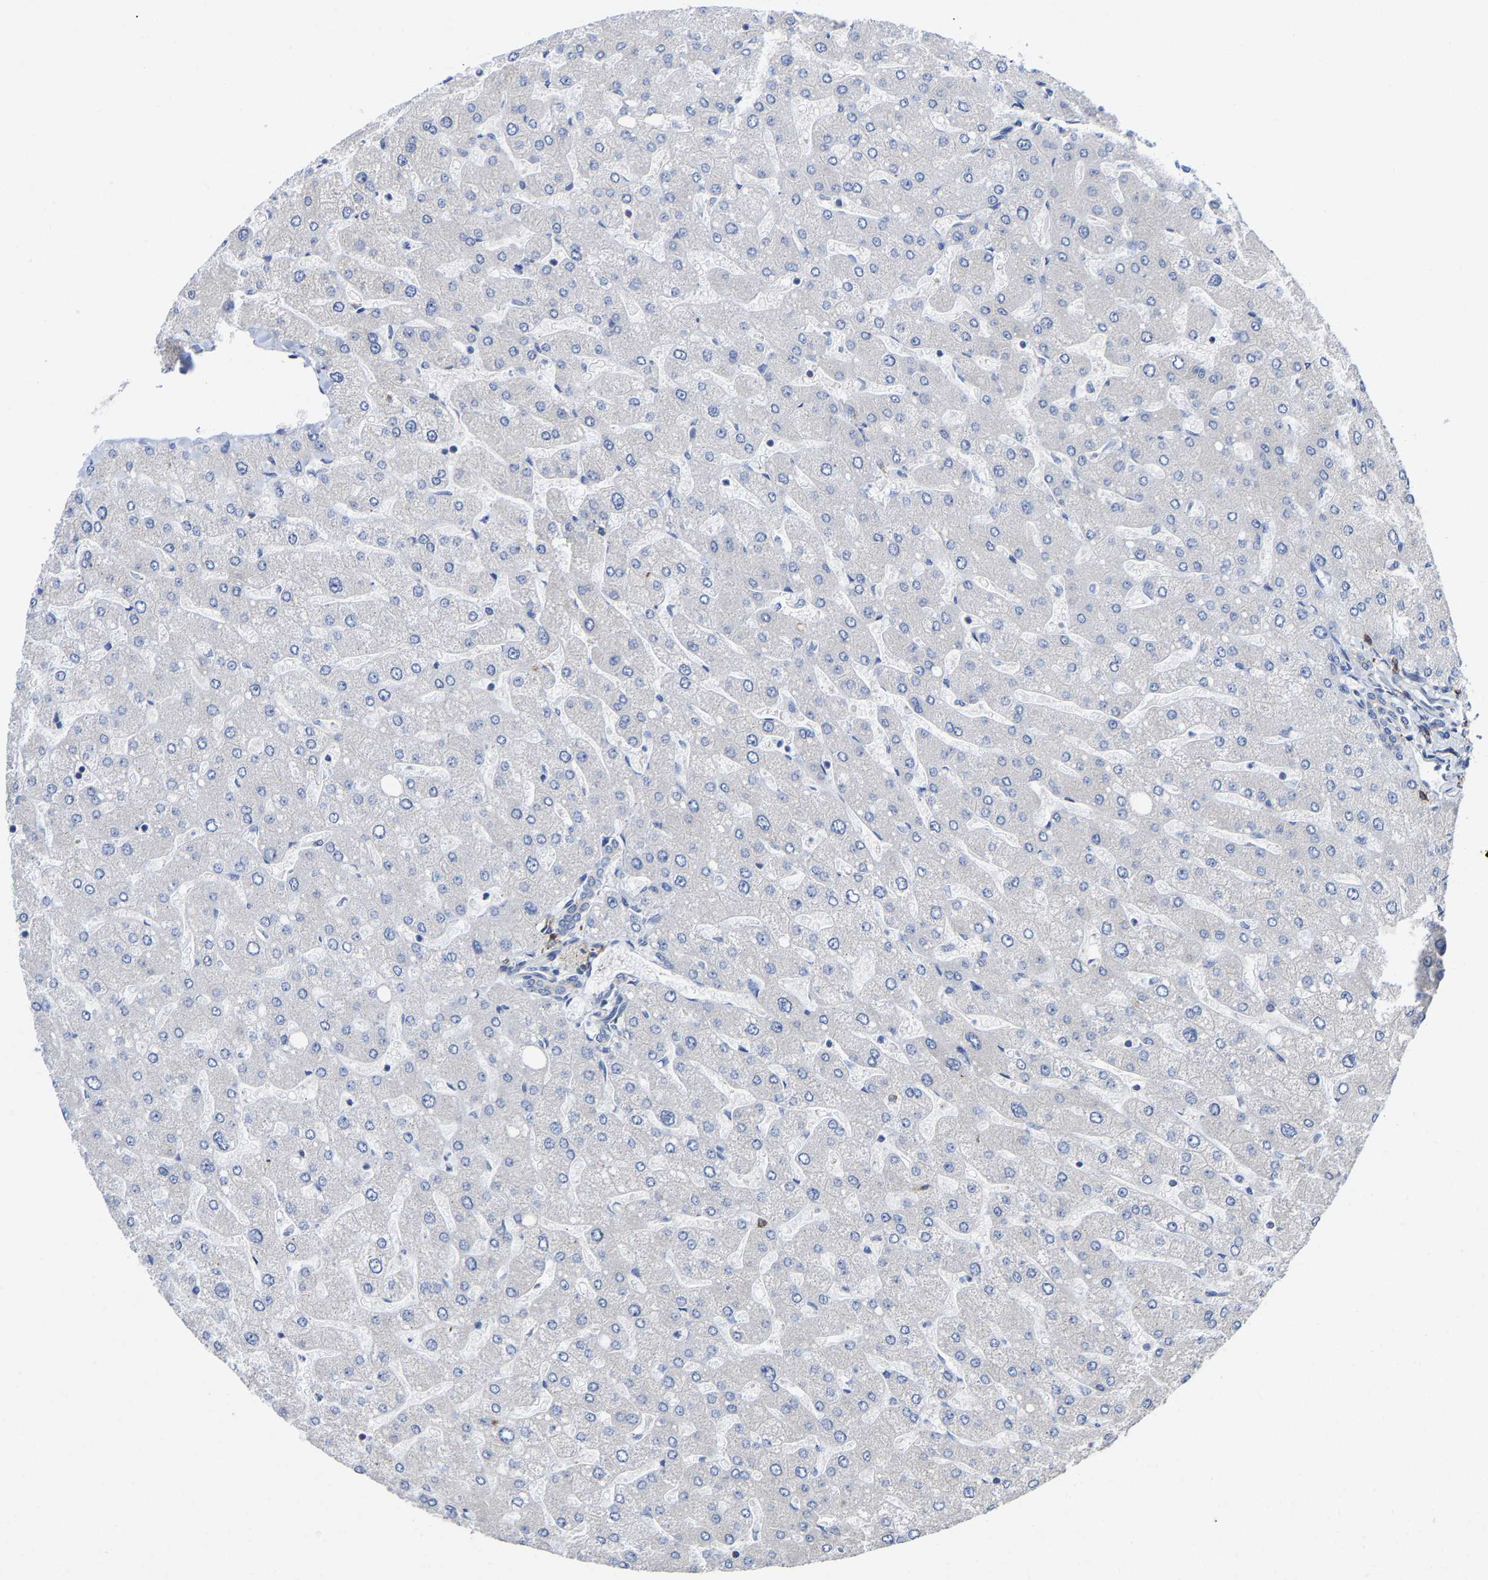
{"staining": {"intensity": "negative", "quantity": "none", "location": "none"}, "tissue": "liver", "cell_type": "Cholangiocytes", "image_type": "normal", "snomed": [{"axis": "morphology", "description": "Normal tissue, NOS"}, {"axis": "topography", "description": "Liver"}], "caption": "This is a histopathology image of IHC staining of normal liver, which shows no staining in cholangiocytes.", "gene": "PPP1R15A", "patient": {"sex": "male", "age": 55}}